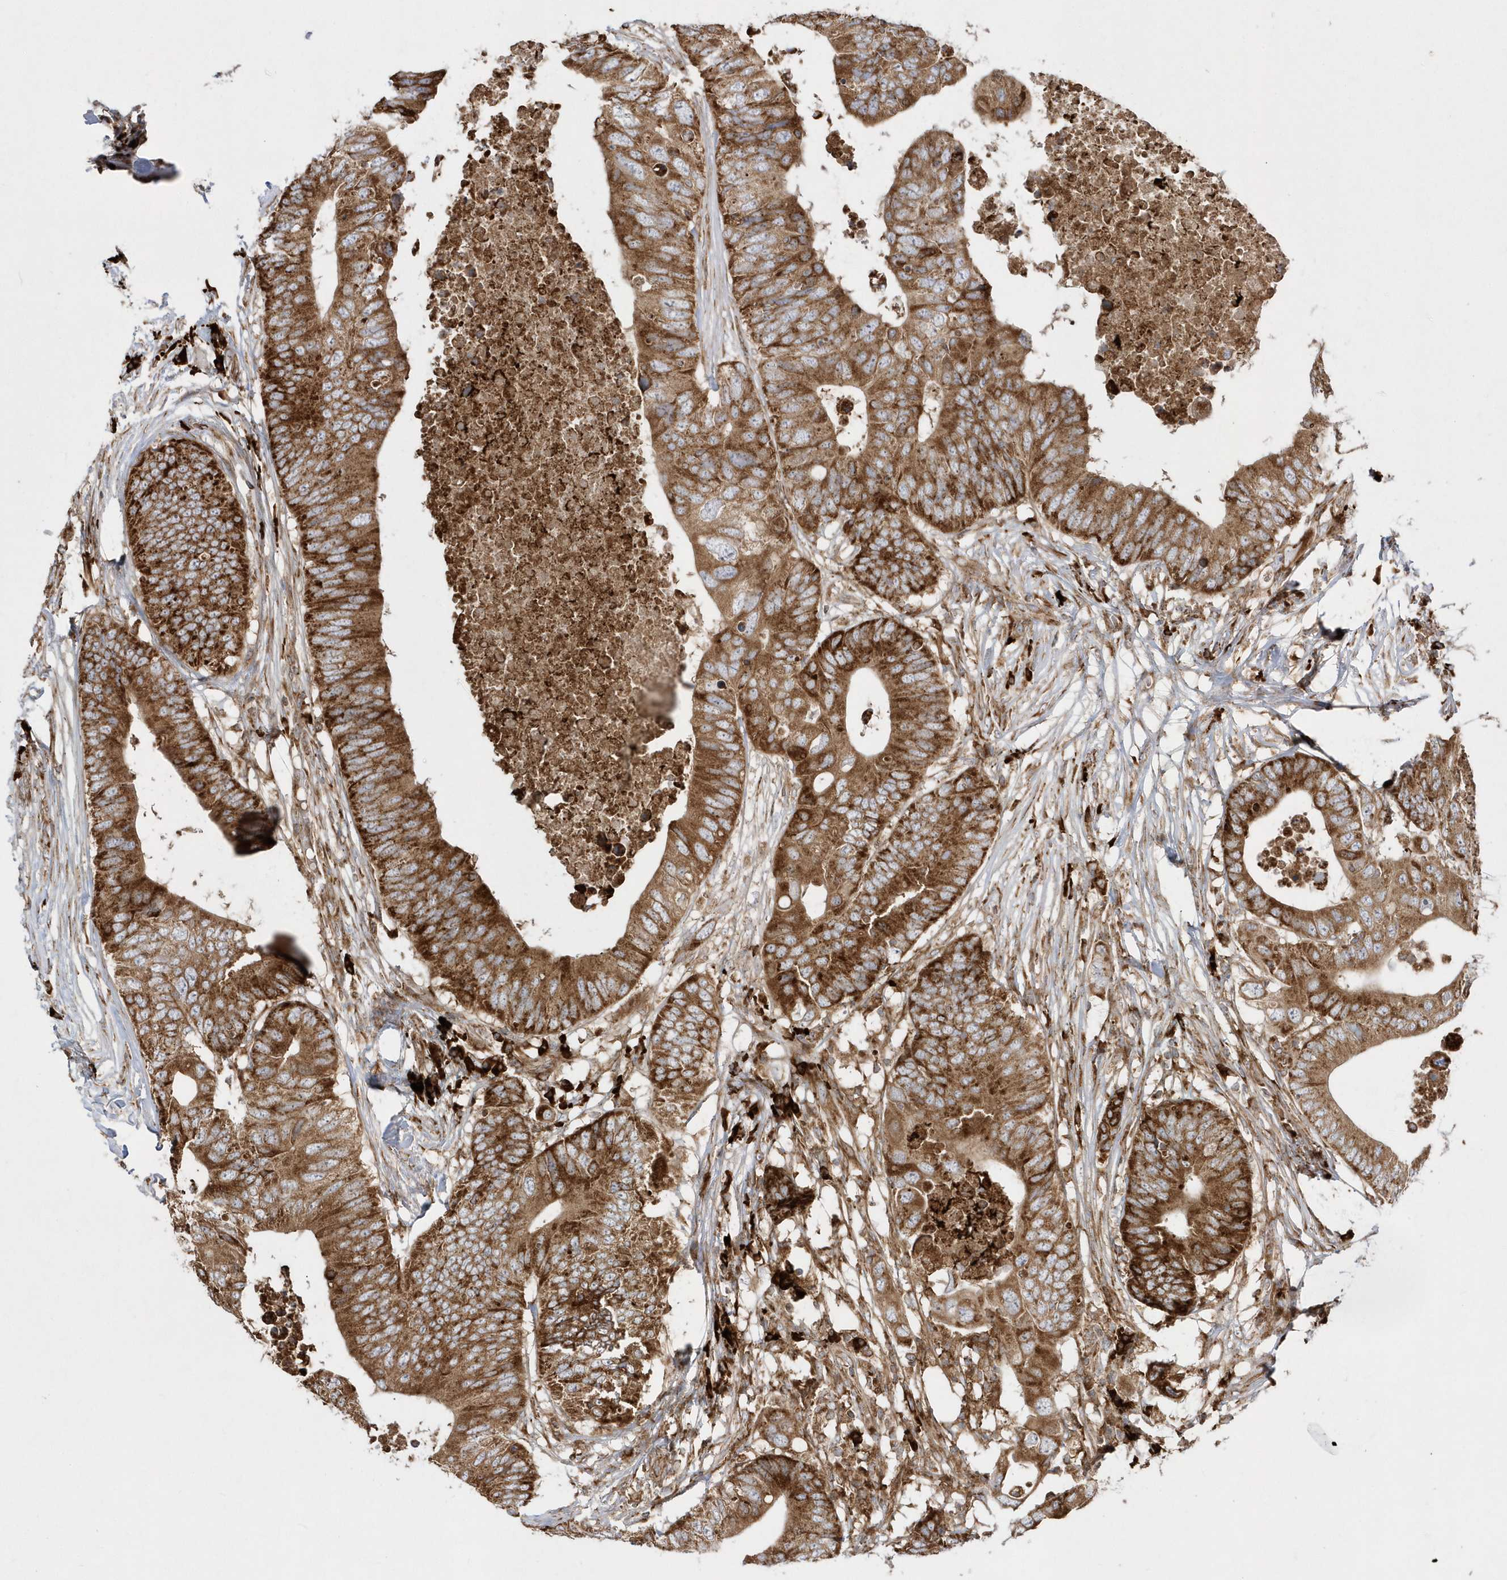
{"staining": {"intensity": "strong", "quantity": ">75%", "location": "cytoplasmic/membranous"}, "tissue": "colorectal cancer", "cell_type": "Tumor cells", "image_type": "cancer", "snomed": [{"axis": "morphology", "description": "Adenocarcinoma, NOS"}, {"axis": "topography", "description": "Colon"}], "caption": "This photomicrograph reveals immunohistochemistry (IHC) staining of human colorectal cancer (adenocarcinoma), with high strong cytoplasmic/membranous expression in approximately >75% of tumor cells.", "gene": "SH3BP2", "patient": {"sex": "male", "age": 71}}